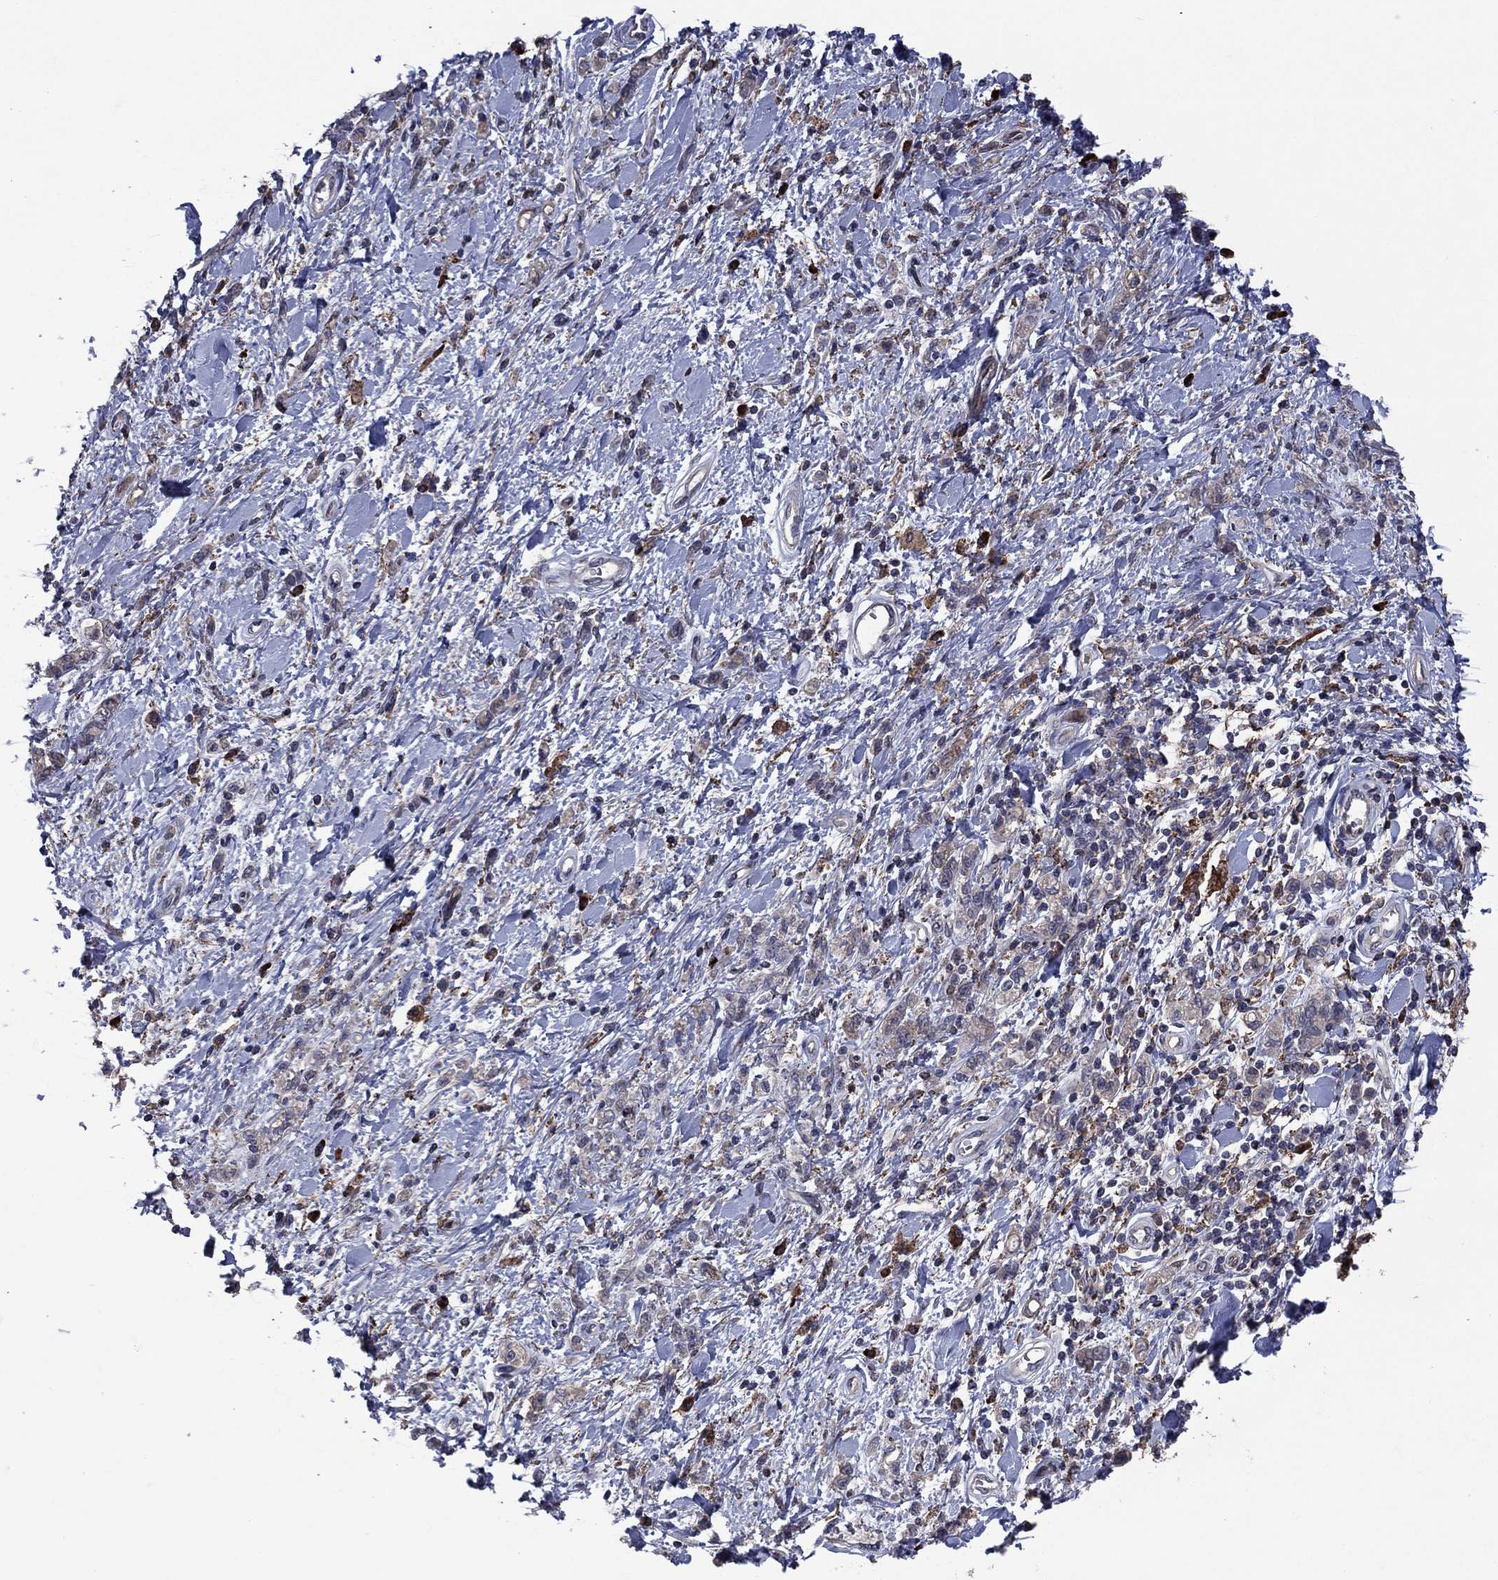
{"staining": {"intensity": "weak", "quantity": ">75%", "location": "cytoplasmic/membranous"}, "tissue": "stomach cancer", "cell_type": "Tumor cells", "image_type": "cancer", "snomed": [{"axis": "morphology", "description": "Adenocarcinoma, NOS"}, {"axis": "topography", "description": "Stomach"}], "caption": "Stomach adenocarcinoma was stained to show a protein in brown. There is low levels of weak cytoplasmic/membranous positivity in about >75% of tumor cells.", "gene": "MEA1", "patient": {"sex": "male", "age": 77}}